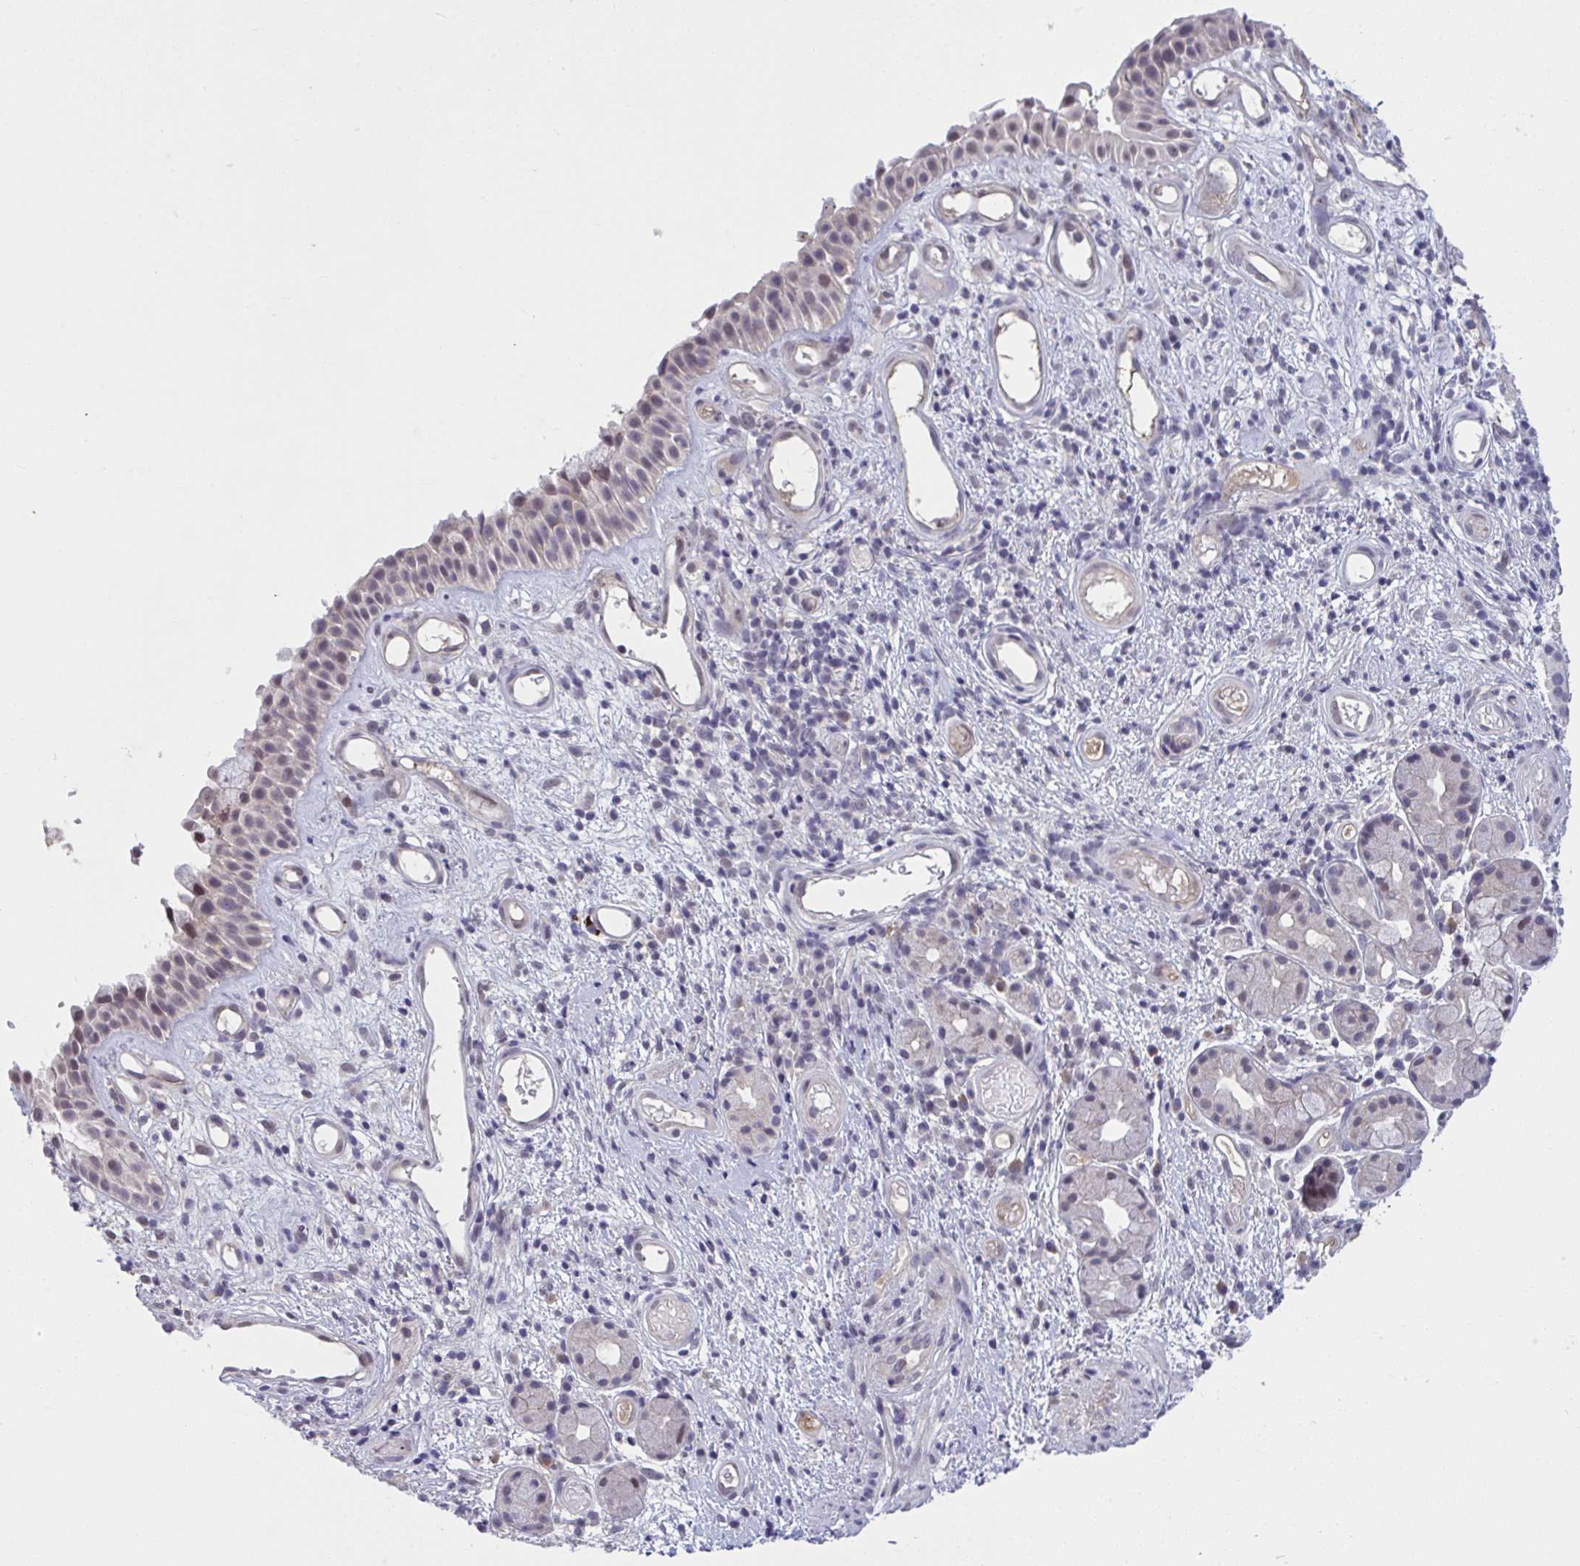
{"staining": {"intensity": "weak", "quantity": "<25%", "location": "nuclear"}, "tissue": "nasopharynx", "cell_type": "Respiratory epithelial cells", "image_type": "normal", "snomed": [{"axis": "morphology", "description": "Normal tissue, NOS"}, {"axis": "morphology", "description": "Inflammation, NOS"}, {"axis": "topography", "description": "Nasopharynx"}], "caption": "Immunohistochemical staining of normal nasopharynx exhibits no significant staining in respiratory epithelial cells. (DAB (3,3'-diaminobenzidine) immunohistochemistry (IHC) with hematoxylin counter stain).", "gene": "TTC7B", "patient": {"sex": "male", "age": 54}}